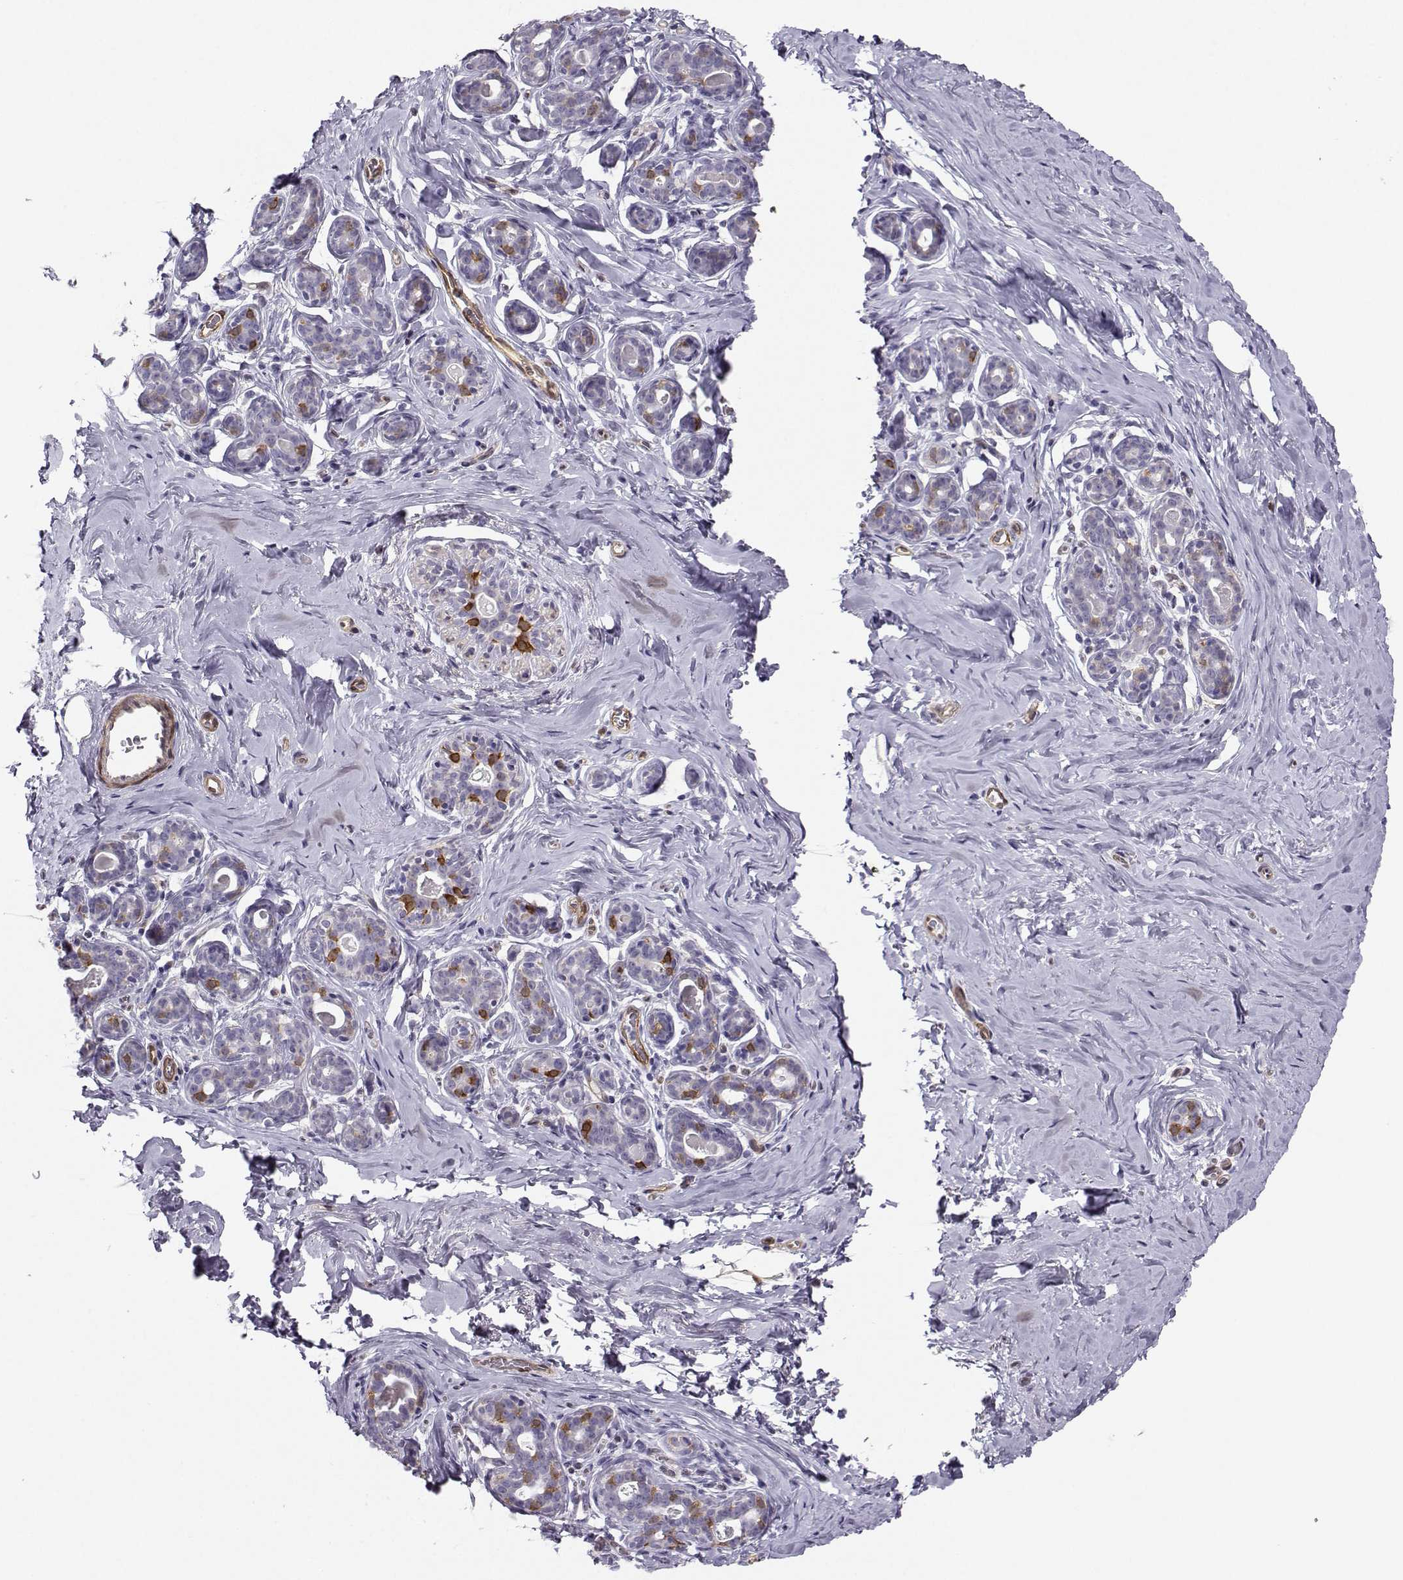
{"staining": {"intensity": "moderate", "quantity": "25%-75%", "location": "cytoplasmic/membranous"}, "tissue": "breast", "cell_type": "Adipocytes", "image_type": "normal", "snomed": [{"axis": "morphology", "description": "Normal tissue, NOS"}, {"axis": "topography", "description": "Skin"}, {"axis": "topography", "description": "Breast"}], "caption": "A histopathology image of human breast stained for a protein reveals moderate cytoplasmic/membranous brown staining in adipocytes.", "gene": "NQO1", "patient": {"sex": "female", "age": 43}}